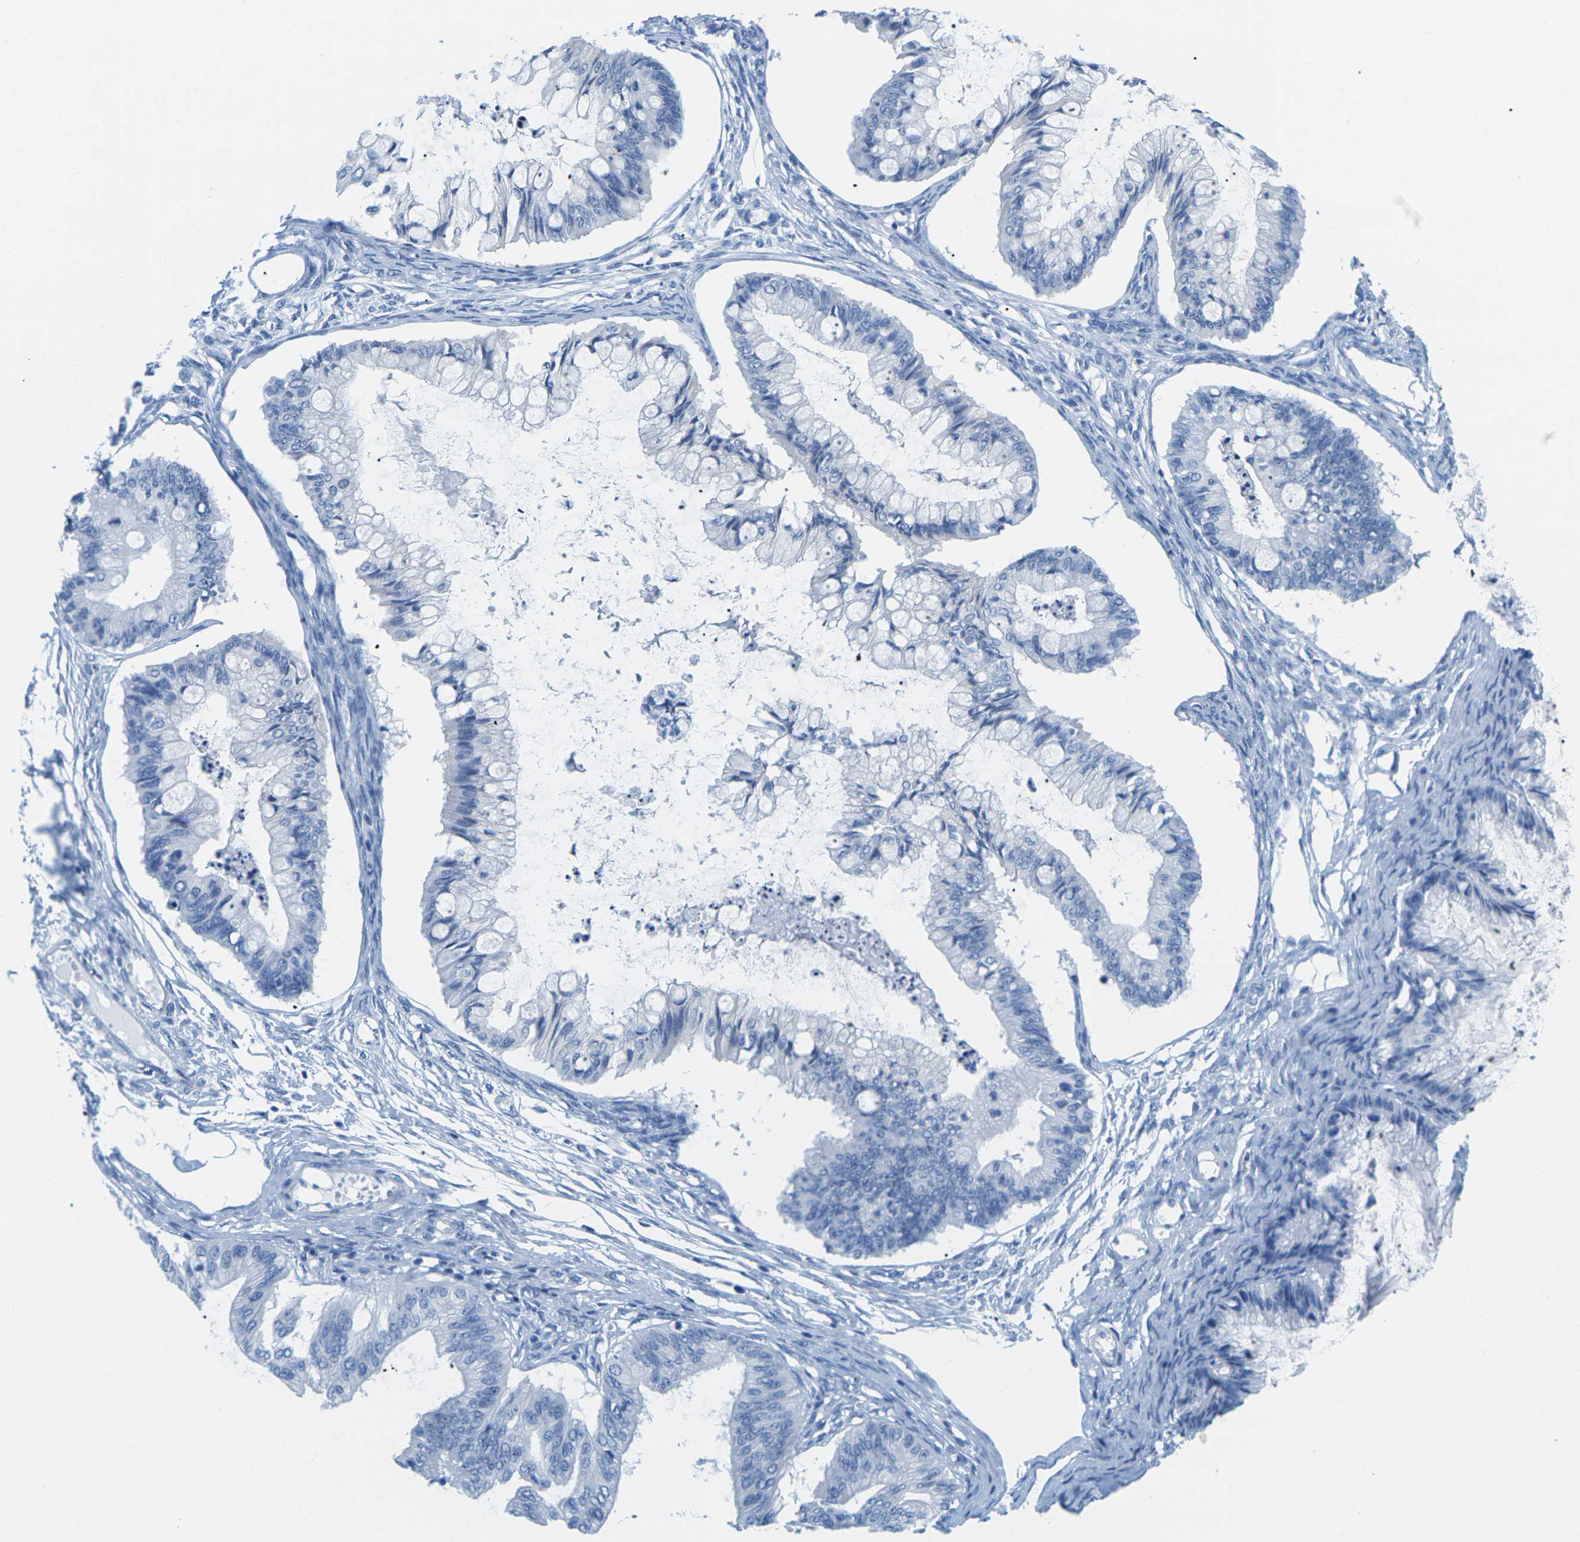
{"staining": {"intensity": "negative", "quantity": "none", "location": "none"}, "tissue": "ovarian cancer", "cell_type": "Tumor cells", "image_type": "cancer", "snomed": [{"axis": "morphology", "description": "Cystadenocarcinoma, mucinous, NOS"}, {"axis": "topography", "description": "Ovary"}], "caption": "This is an immunohistochemistry histopathology image of human mucinous cystadenocarcinoma (ovarian). There is no expression in tumor cells.", "gene": "SLC12A1", "patient": {"sex": "female", "age": 57}}